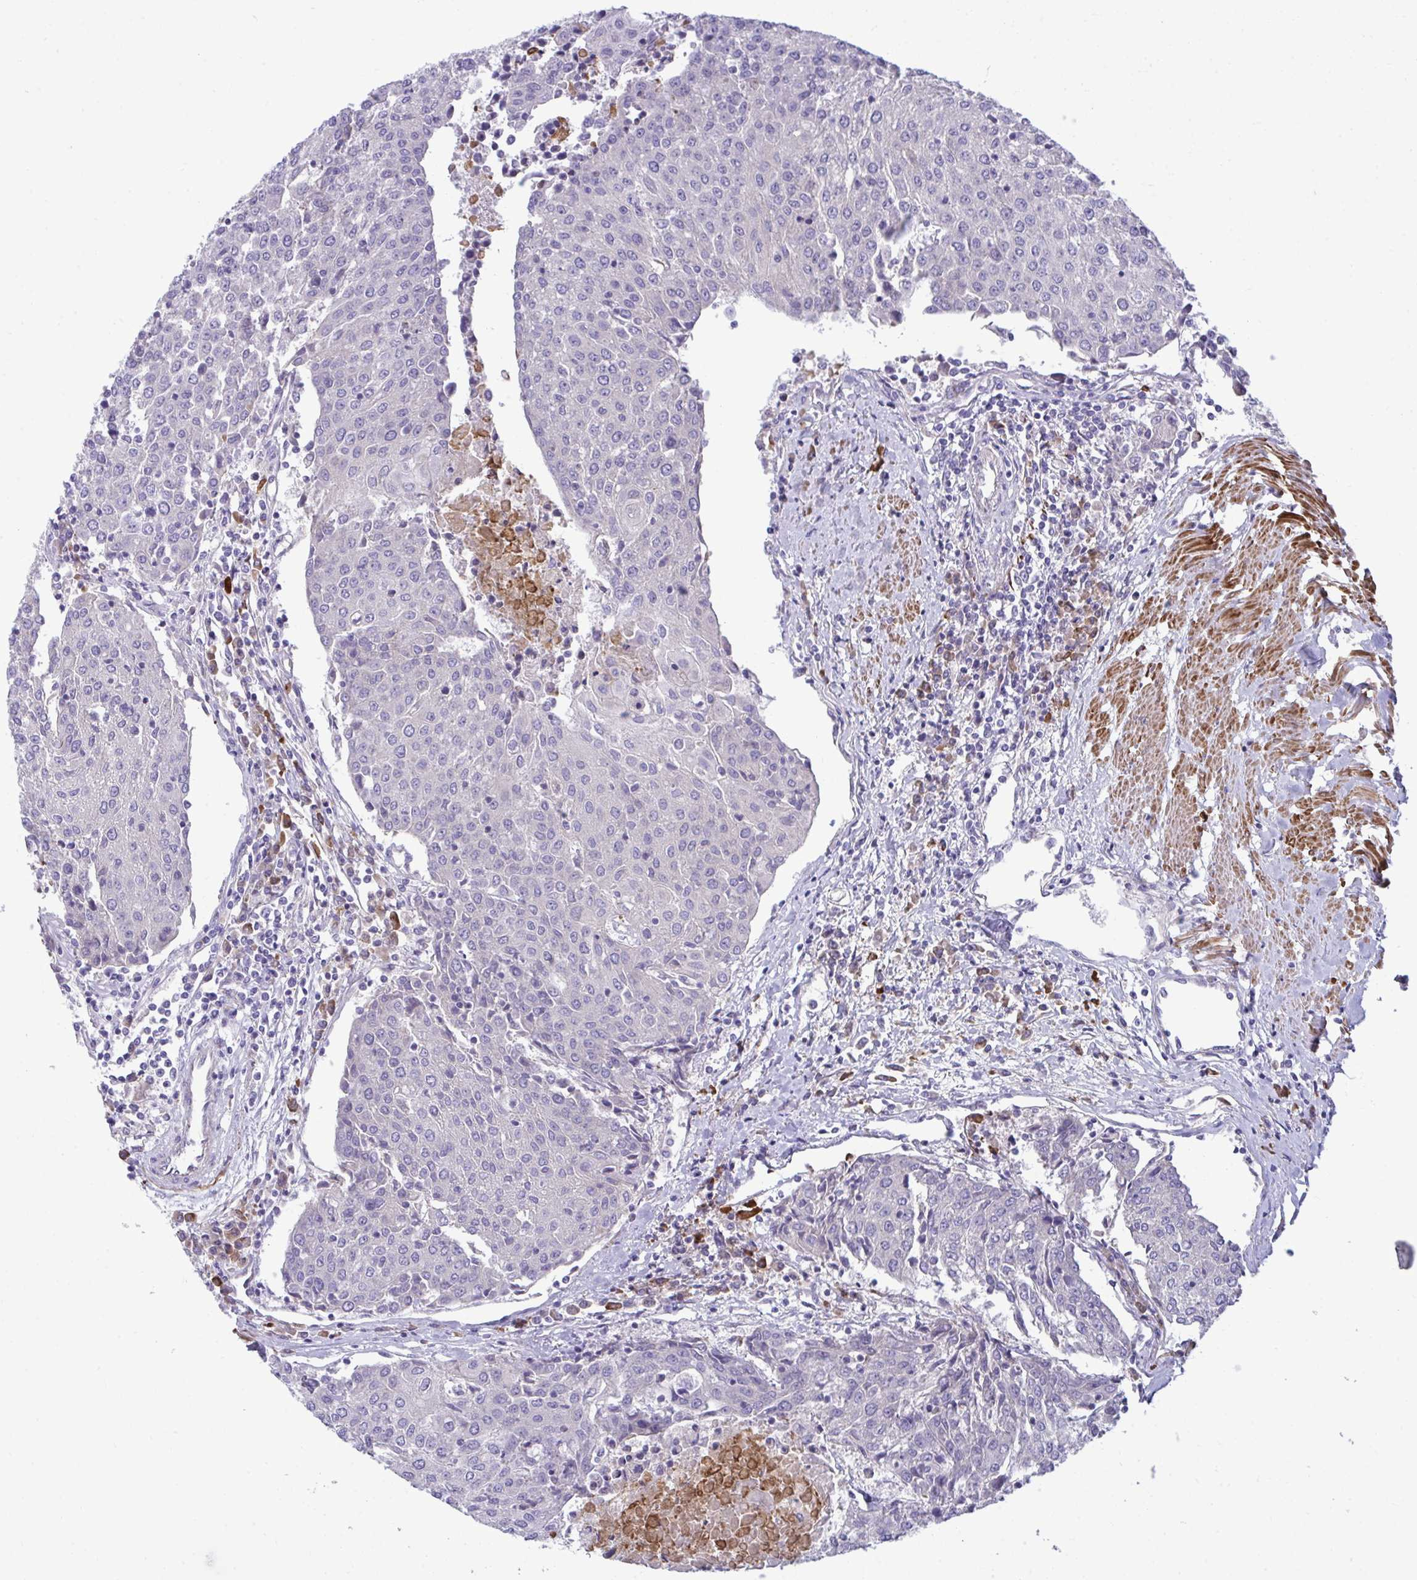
{"staining": {"intensity": "negative", "quantity": "none", "location": "none"}, "tissue": "urothelial cancer", "cell_type": "Tumor cells", "image_type": "cancer", "snomed": [{"axis": "morphology", "description": "Urothelial carcinoma, High grade"}, {"axis": "topography", "description": "Urinary bladder"}], "caption": "Tumor cells are negative for protein expression in human urothelial cancer.", "gene": "PIGZ", "patient": {"sex": "female", "age": 85}}